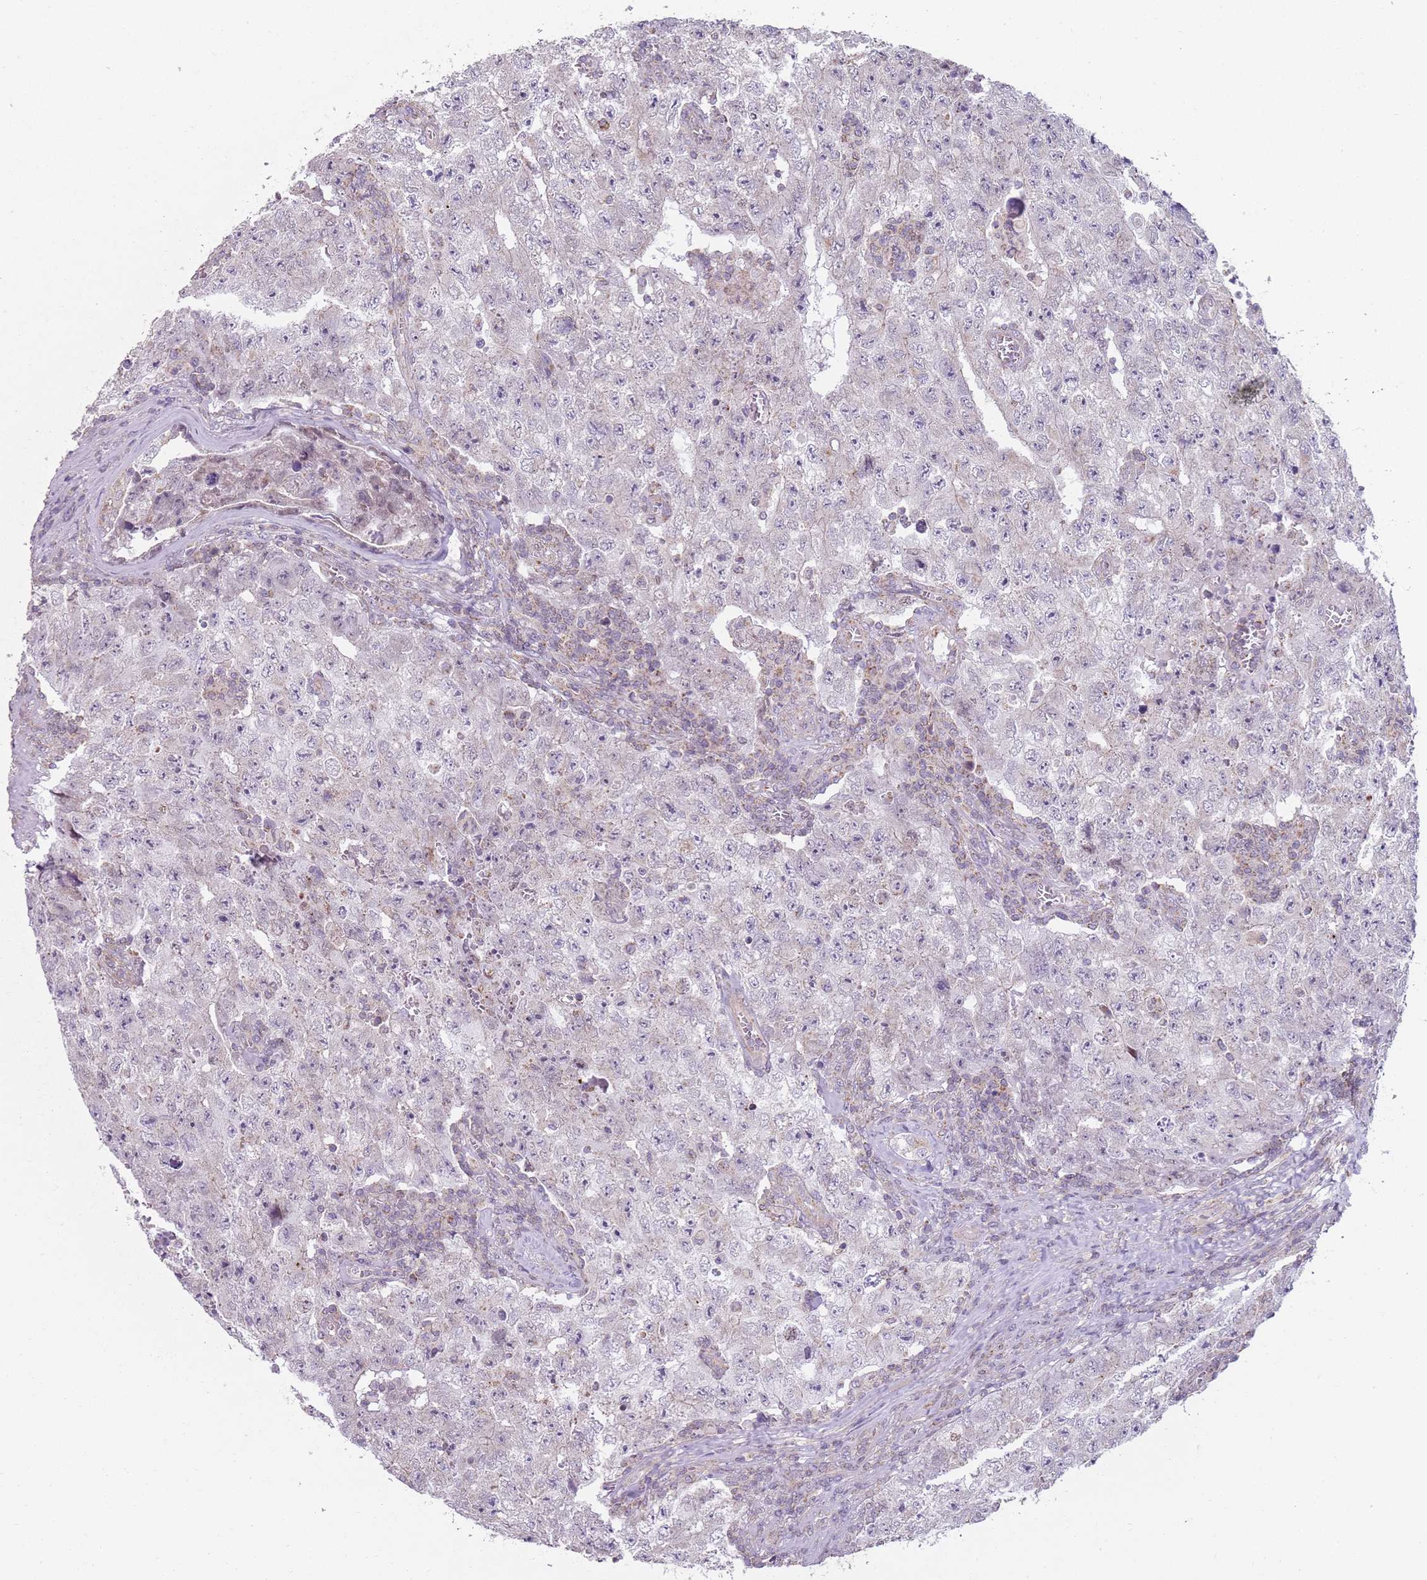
{"staining": {"intensity": "negative", "quantity": "none", "location": "none"}, "tissue": "testis cancer", "cell_type": "Tumor cells", "image_type": "cancer", "snomed": [{"axis": "morphology", "description": "Carcinoma, Embryonal, NOS"}, {"axis": "topography", "description": "Testis"}], "caption": "A micrograph of embryonal carcinoma (testis) stained for a protein displays no brown staining in tumor cells.", "gene": "GAS8", "patient": {"sex": "male", "age": 17}}